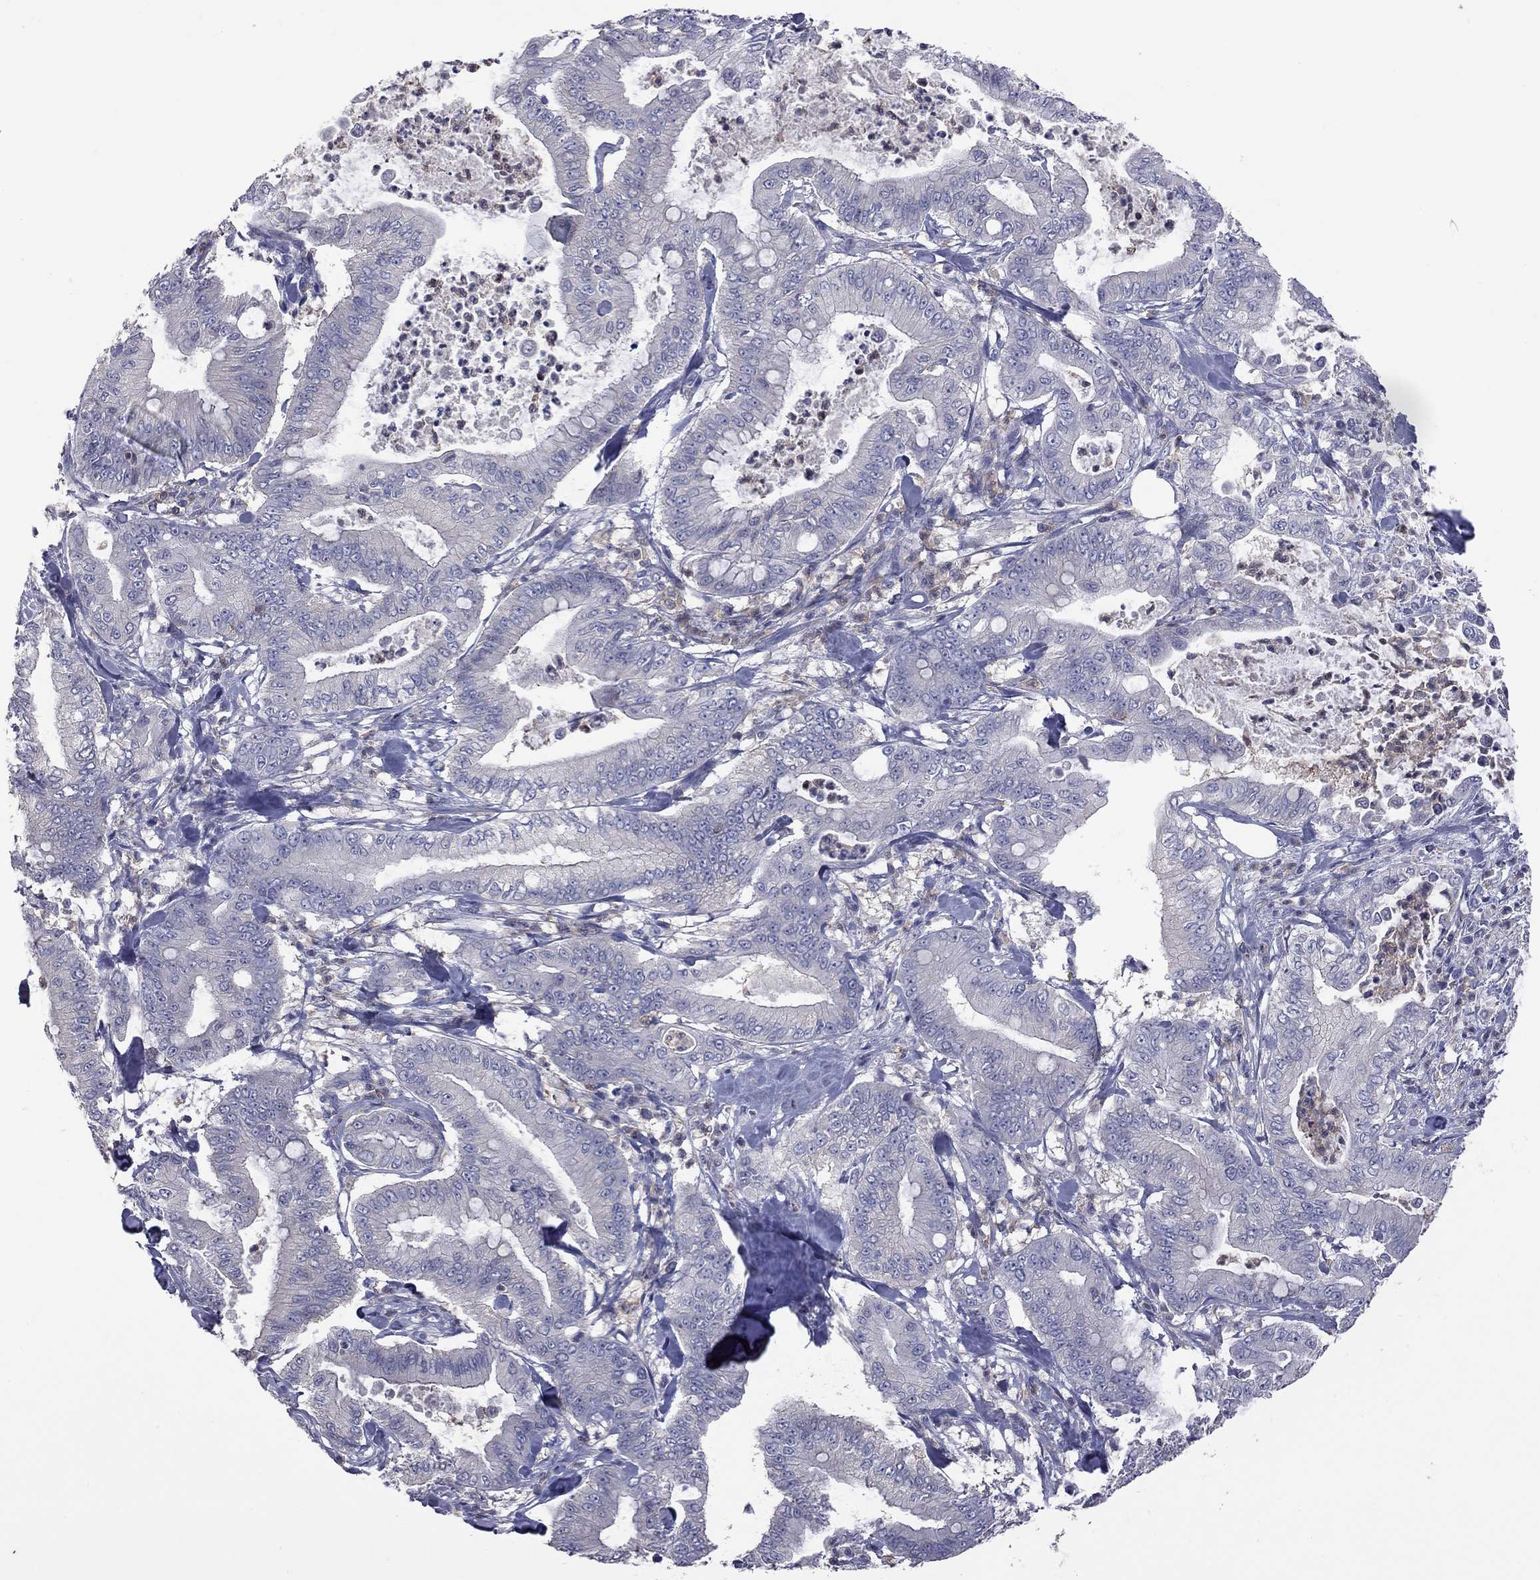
{"staining": {"intensity": "negative", "quantity": "none", "location": "none"}, "tissue": "pancreatic cancer", "cell_type": "Tumor cells", "image_type": "cancer", "snomed": [{"axis": "morphology", "description": "Adenocarcinoma, NOS"}, {"axis": "topography", "description": "Pancreas"}], "caption": "DAB immunohistochemical staining of human pancreatic adenocarcinoma shows no significant positivity in tumor cells.", "gene": "IPCEF1", "patient": {"sex": "male", "age": 71}}